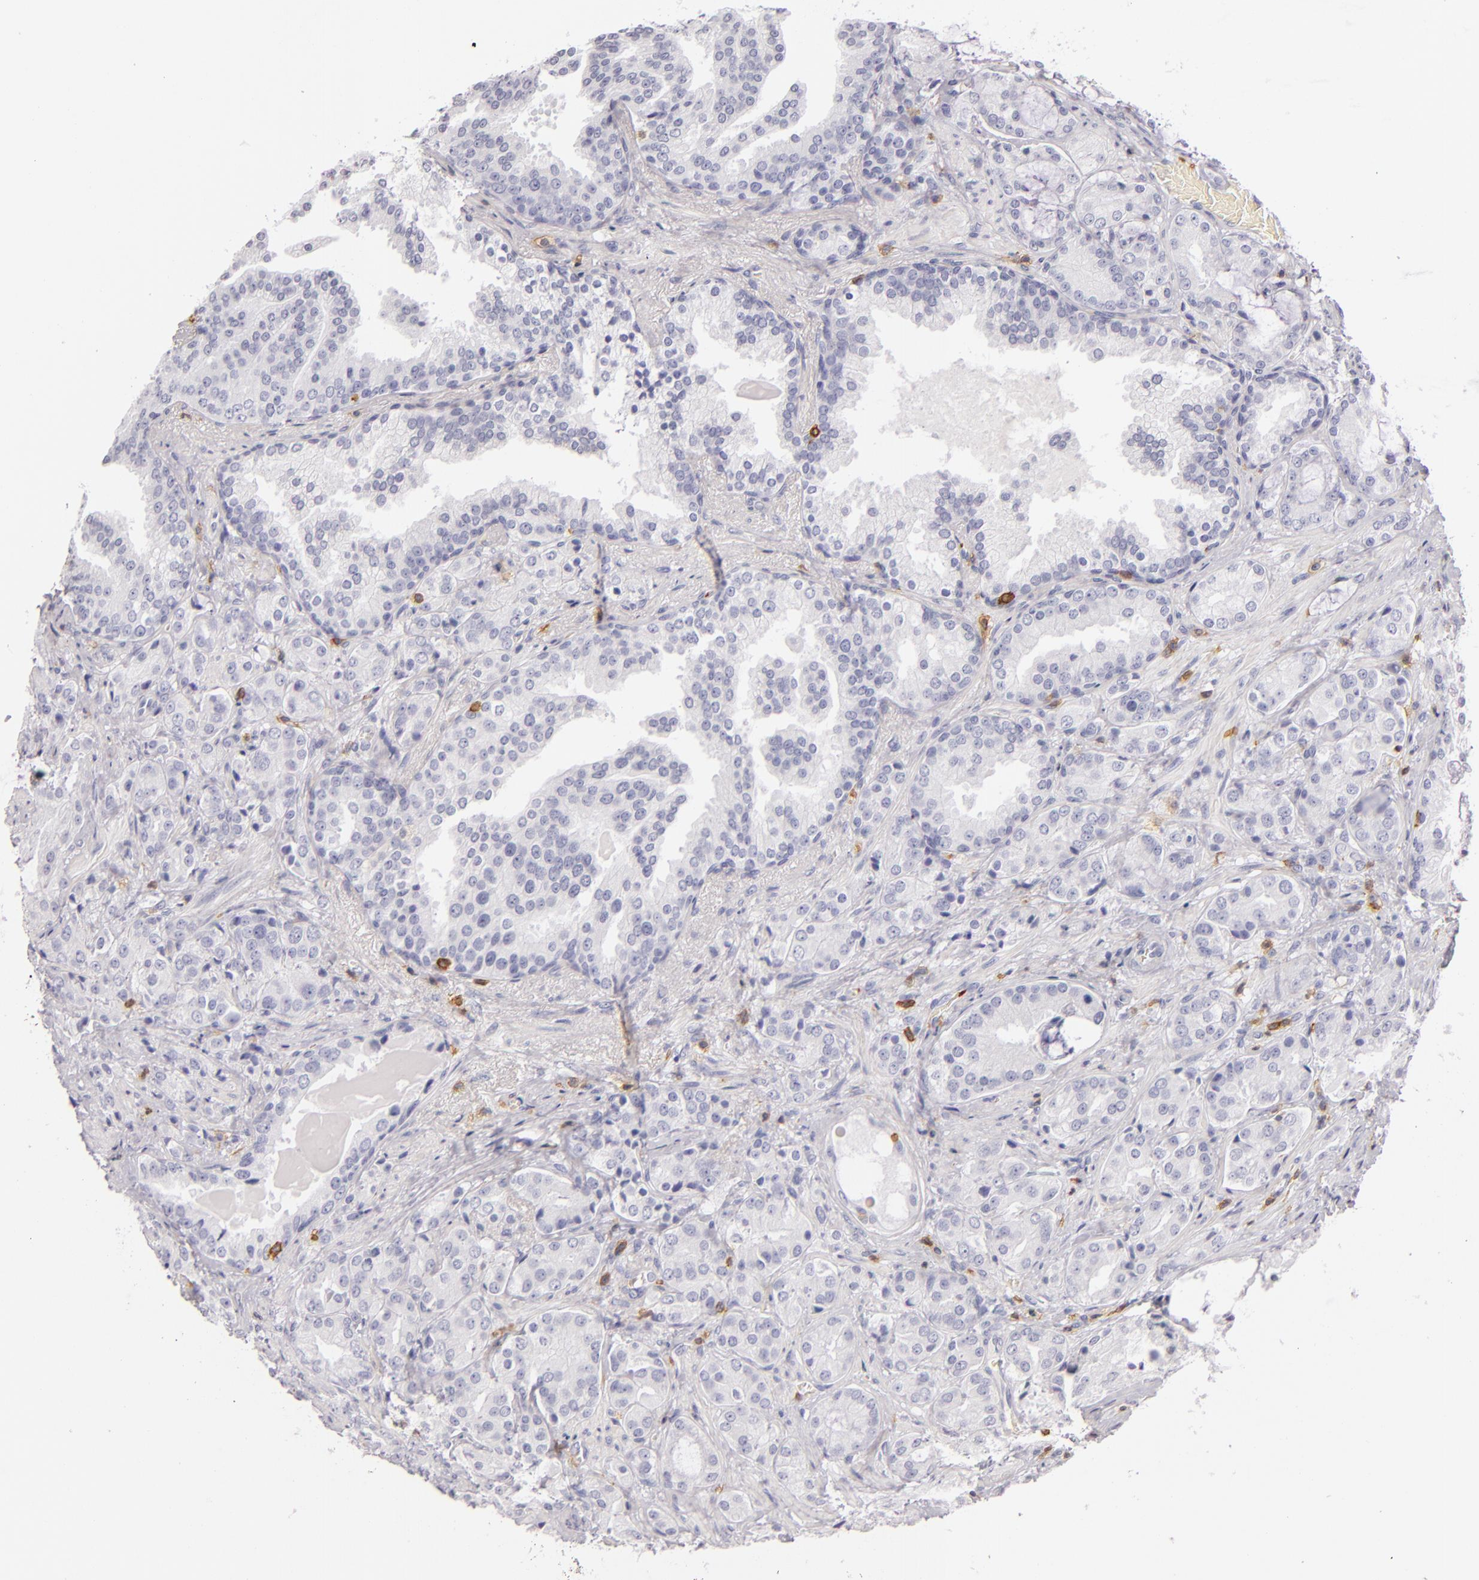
{"staining": {"intensity": "negative", "quantity": "none", "location": "none"}, "tissue": "prostate cancer", "cell_type": "Tumor cells", "image_type": "cancer", "snomed": [{"axis": "morphology", "description": "Adenocarcinoma, Medium grade"}, {"axis": "topography", "description": "Prostate"}], "caption": "Prostate cancer was stained to show a protein in brown. There is no significant positivity in tumor cells.", "gene": "LAT", "patient": {"sex": "male", "age": 70}}